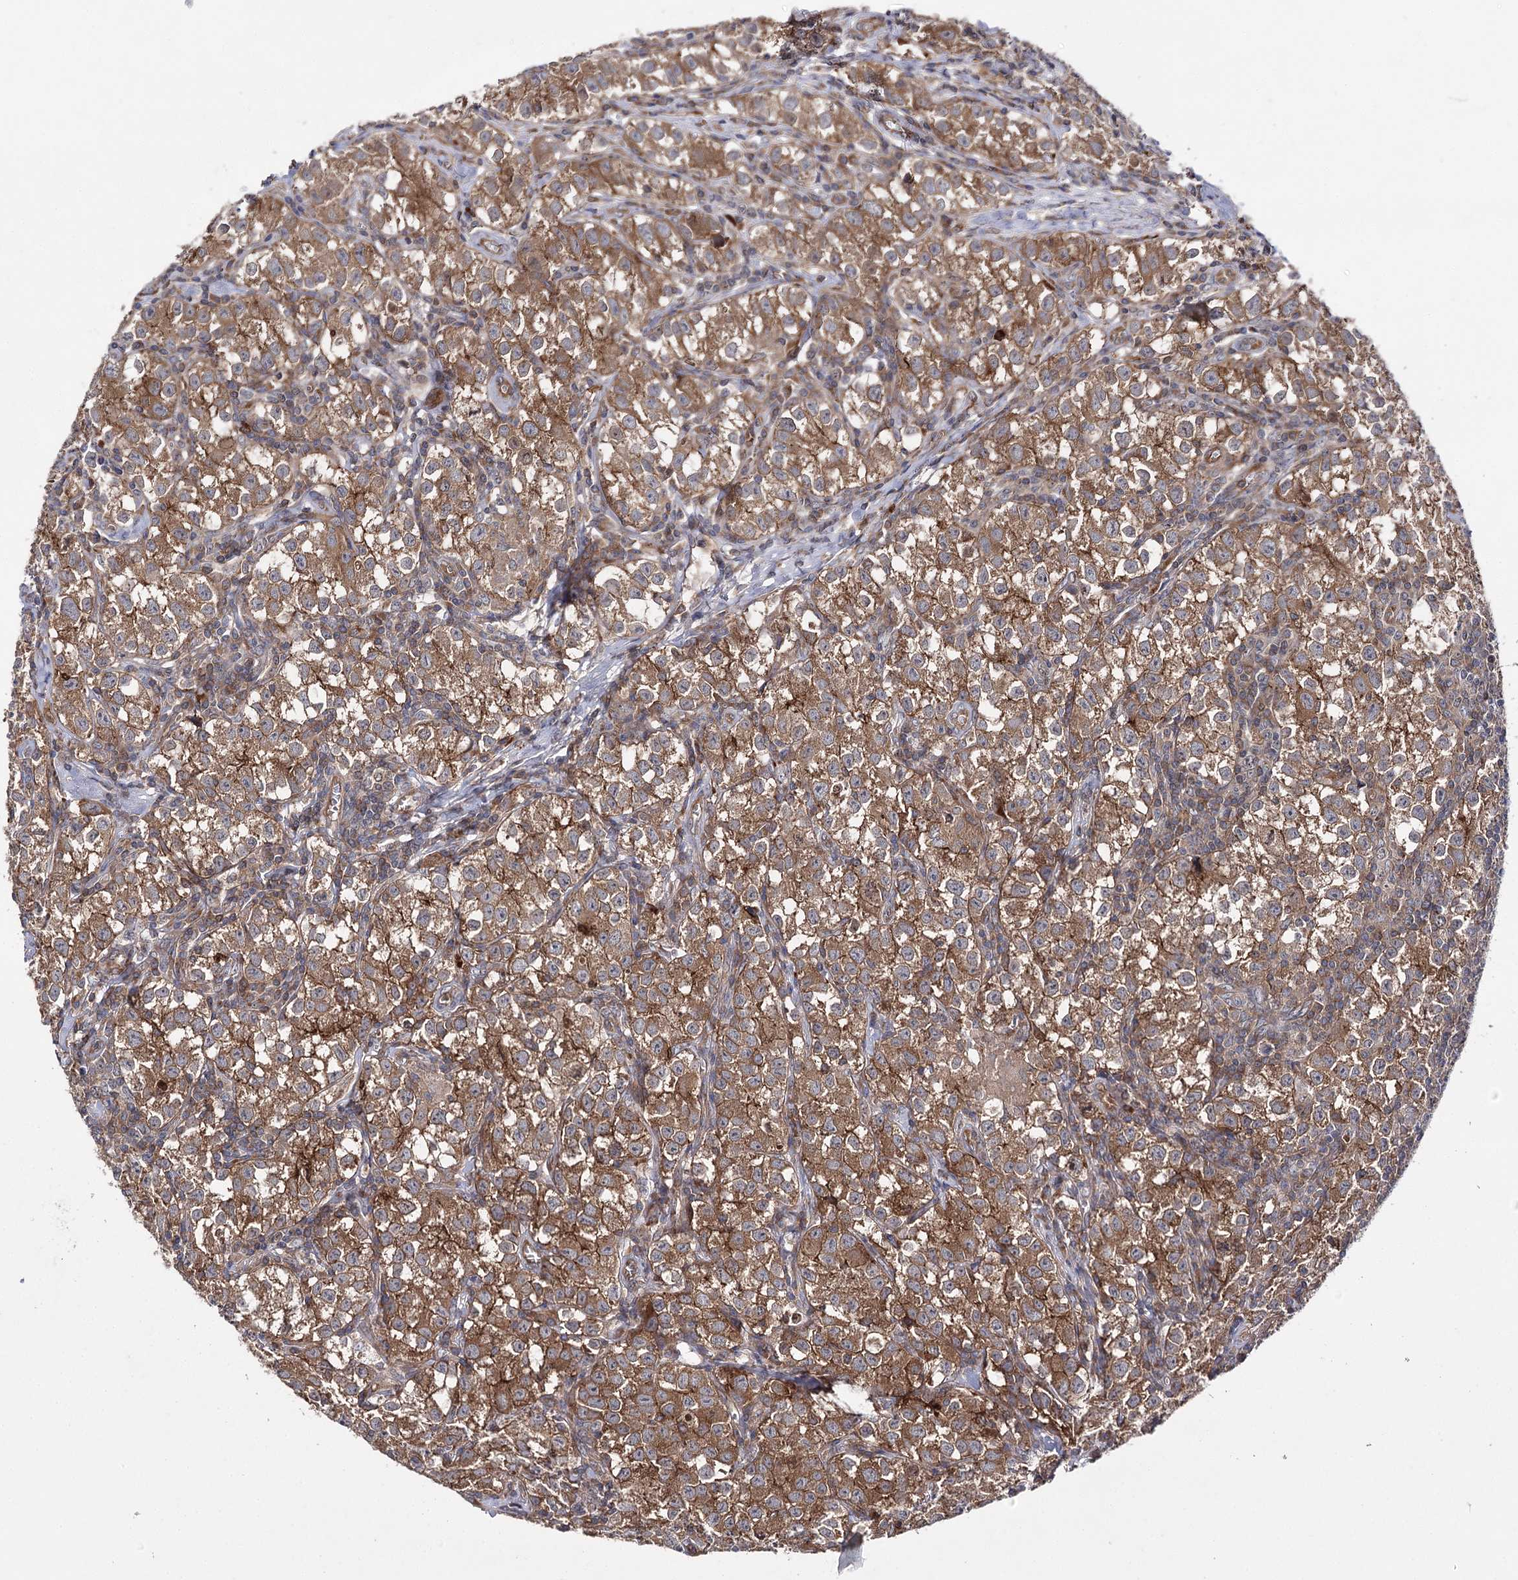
{"staining": {"intensity": "strong", "quantity": ">75%", "location": "cytoplasmic/membranous"}, "tissue": "testis cancer", "cell_type": "Tumor cells", "image_type": "cancer", "snomed": [{"axis": "morphology", "description": "Seminoma, NOS"}, {"axis": "morphology", "description": "Carcinoma, Embryonal, NOS"}, {"axis": "topography", "description": "Testis"}], "caption": "Immunohistochemical staining of testis cancer (seminoma) displays high levels of strong cytoplasmic/membranous protein expression in approximately >75% of tumor cells.", "gene": "BCR", "patient": {"sex": "male", "age": 43}}